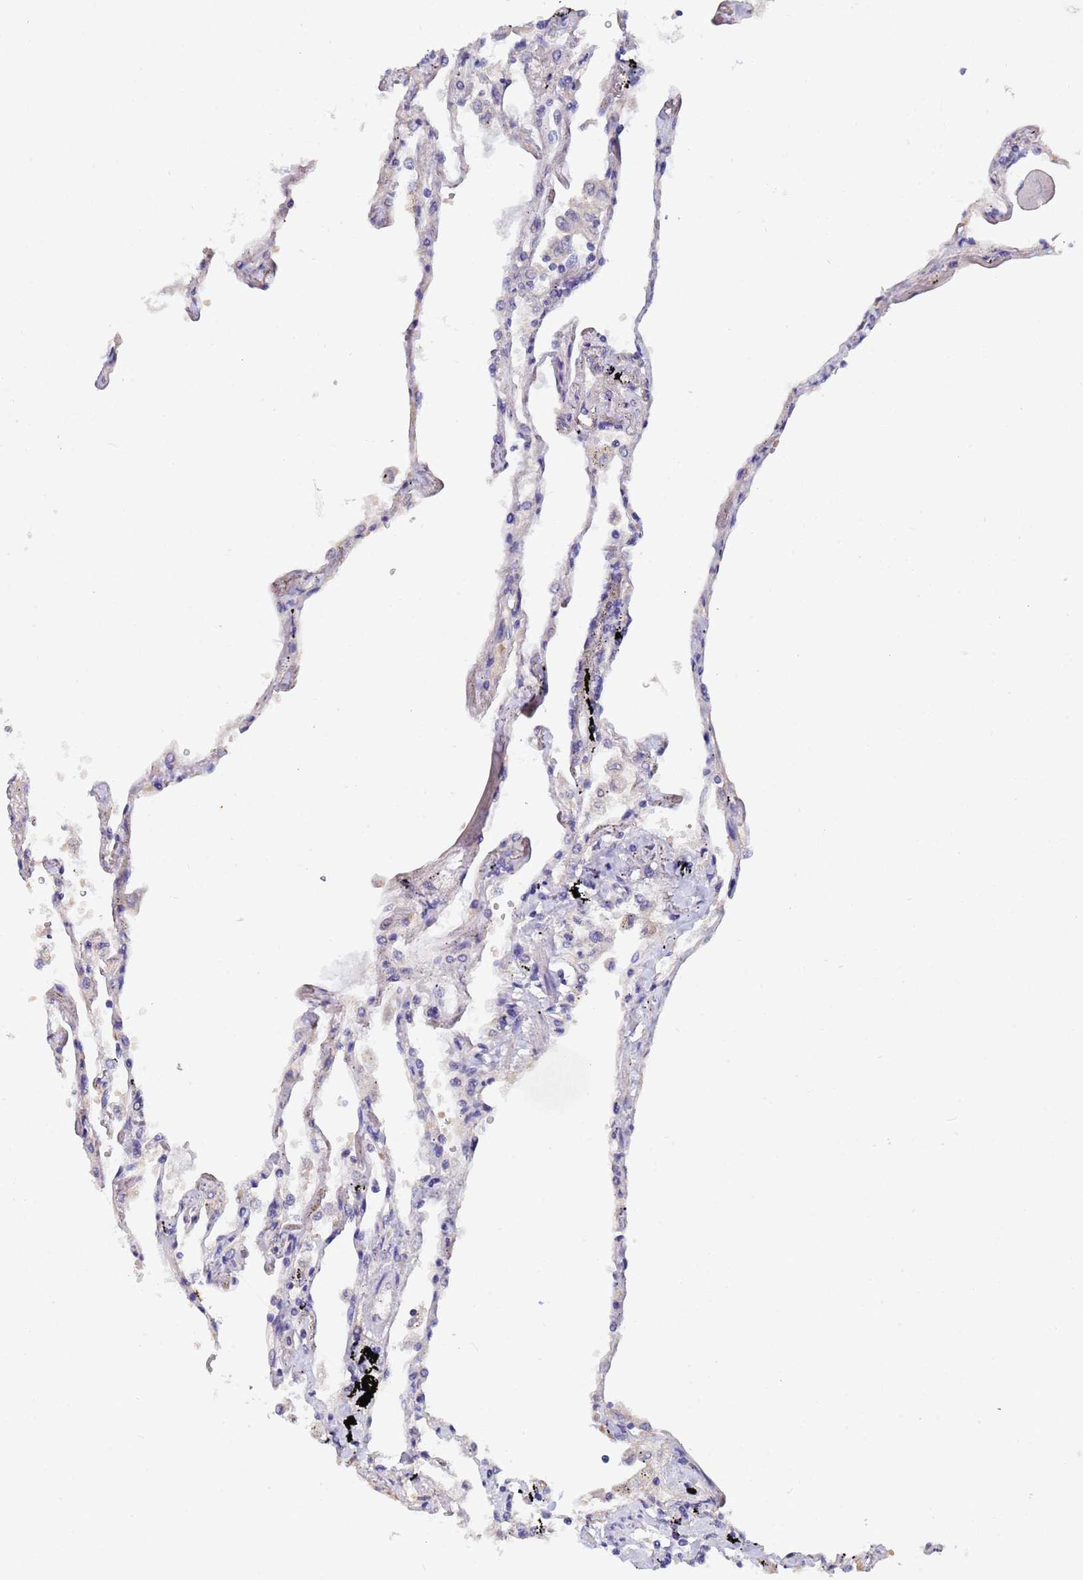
{"staining": {"intensity": "negative", "quantity": "none", "location": "none"}, "tissue": "lung", "cell_type": "Alveolar cells", "image_type": "normal", "snomed": [{"axis": "morphology", "description": "Normal tissue, NOS"}, {"axis": "topography", "description": "Lung"}], "caption": "This is an IHC micrograph of benign human lung. There is no positivity in alveolar cells.", "gene": "IHO1", "patient": {"sex": "female", "age": 67}}